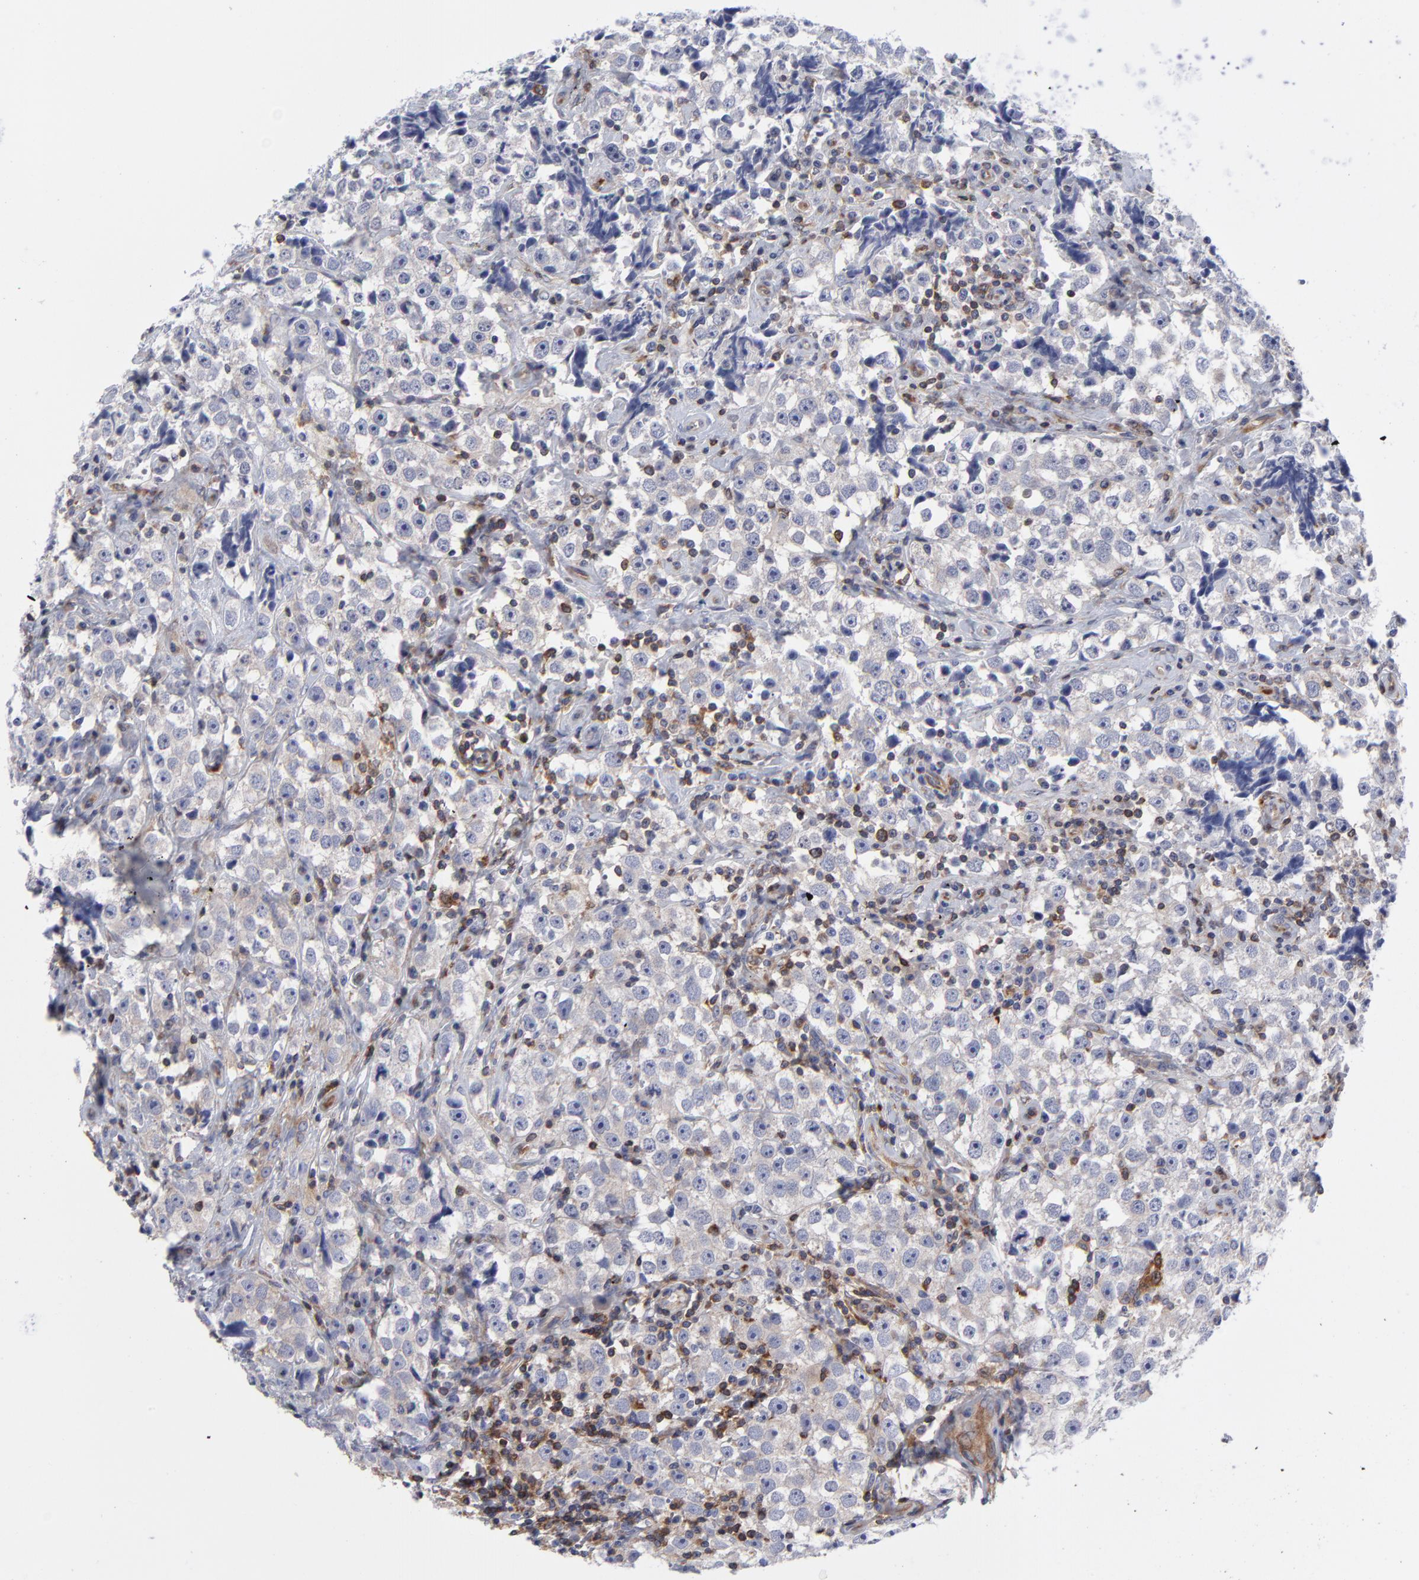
{"staining": {"intensity": "negative", "quantity": "none", "location": "none"}, "tissue": "testis cancer", "cell_type": "Tumor cells", "image_type": "cancer", "snomed": [{"axis": "morphology", "description": "Seminoma, NOS"}, {"axis": "topography", "description": "Testis"}], "caption": "Testis cancer was stained to show a protein in brown. There is no significant positivity in tumor cells. (DAB IHC with hematoxylin counter stain).", "gene": "NFKBIA", "patient": {"sex": "male", "age": 32}}